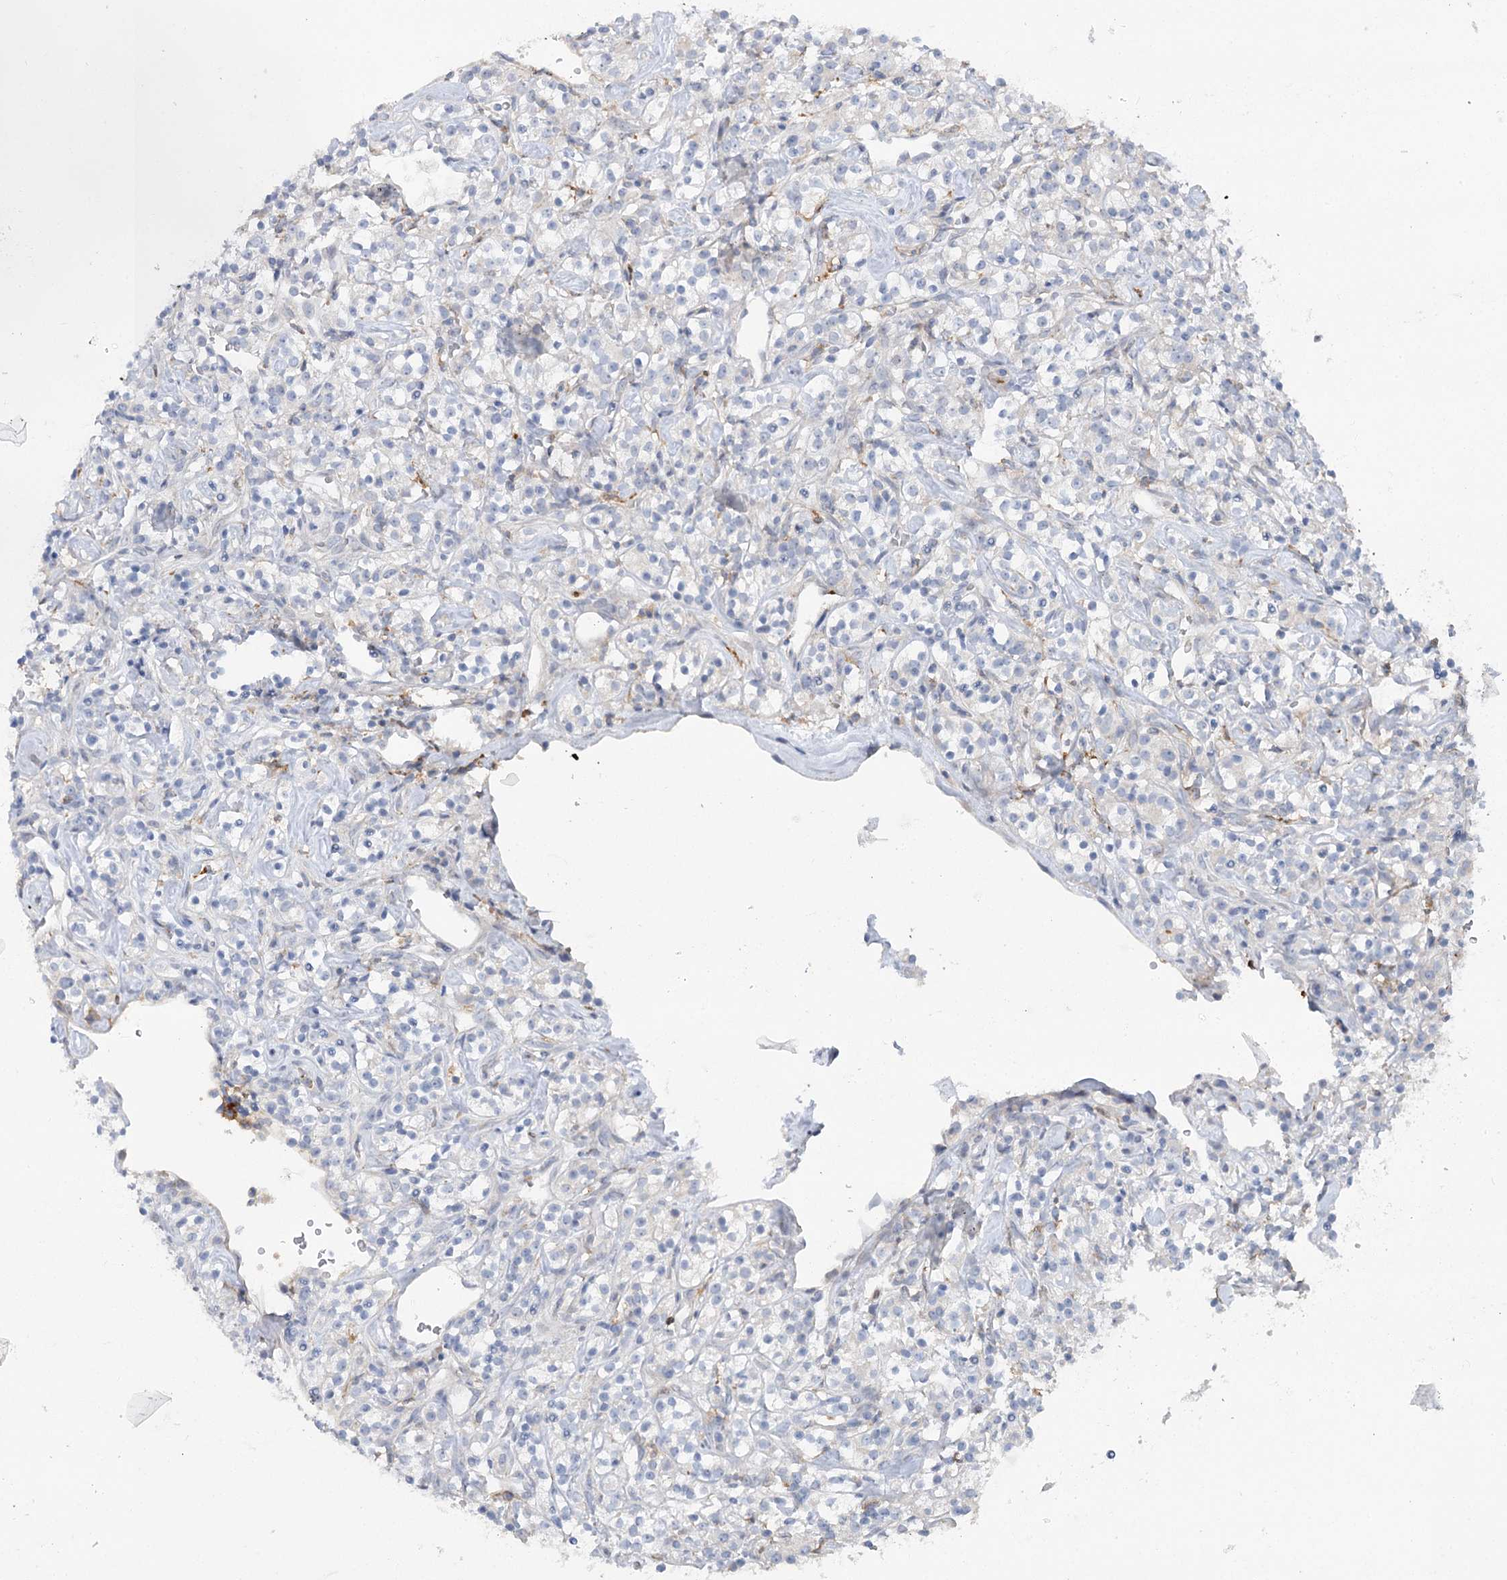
{"staining": {"intensity": "negative", "quantity": "none", "location": "none"}, "tissue": "renal cancer", "cell_type": "Tumor cells", "image_type": "cancer", "snomed": [{"axis": "morphology", "description": "Adenocarcinoma, NOS"}, {"axis": "topography", "description": "Kidney"}], "caption": "A histopathology image of renal cancer stained for a protein reveals no brown staining in tumor cells.", "gene": "SCN11A", "patient": {"sex": "male", "age": 77}}